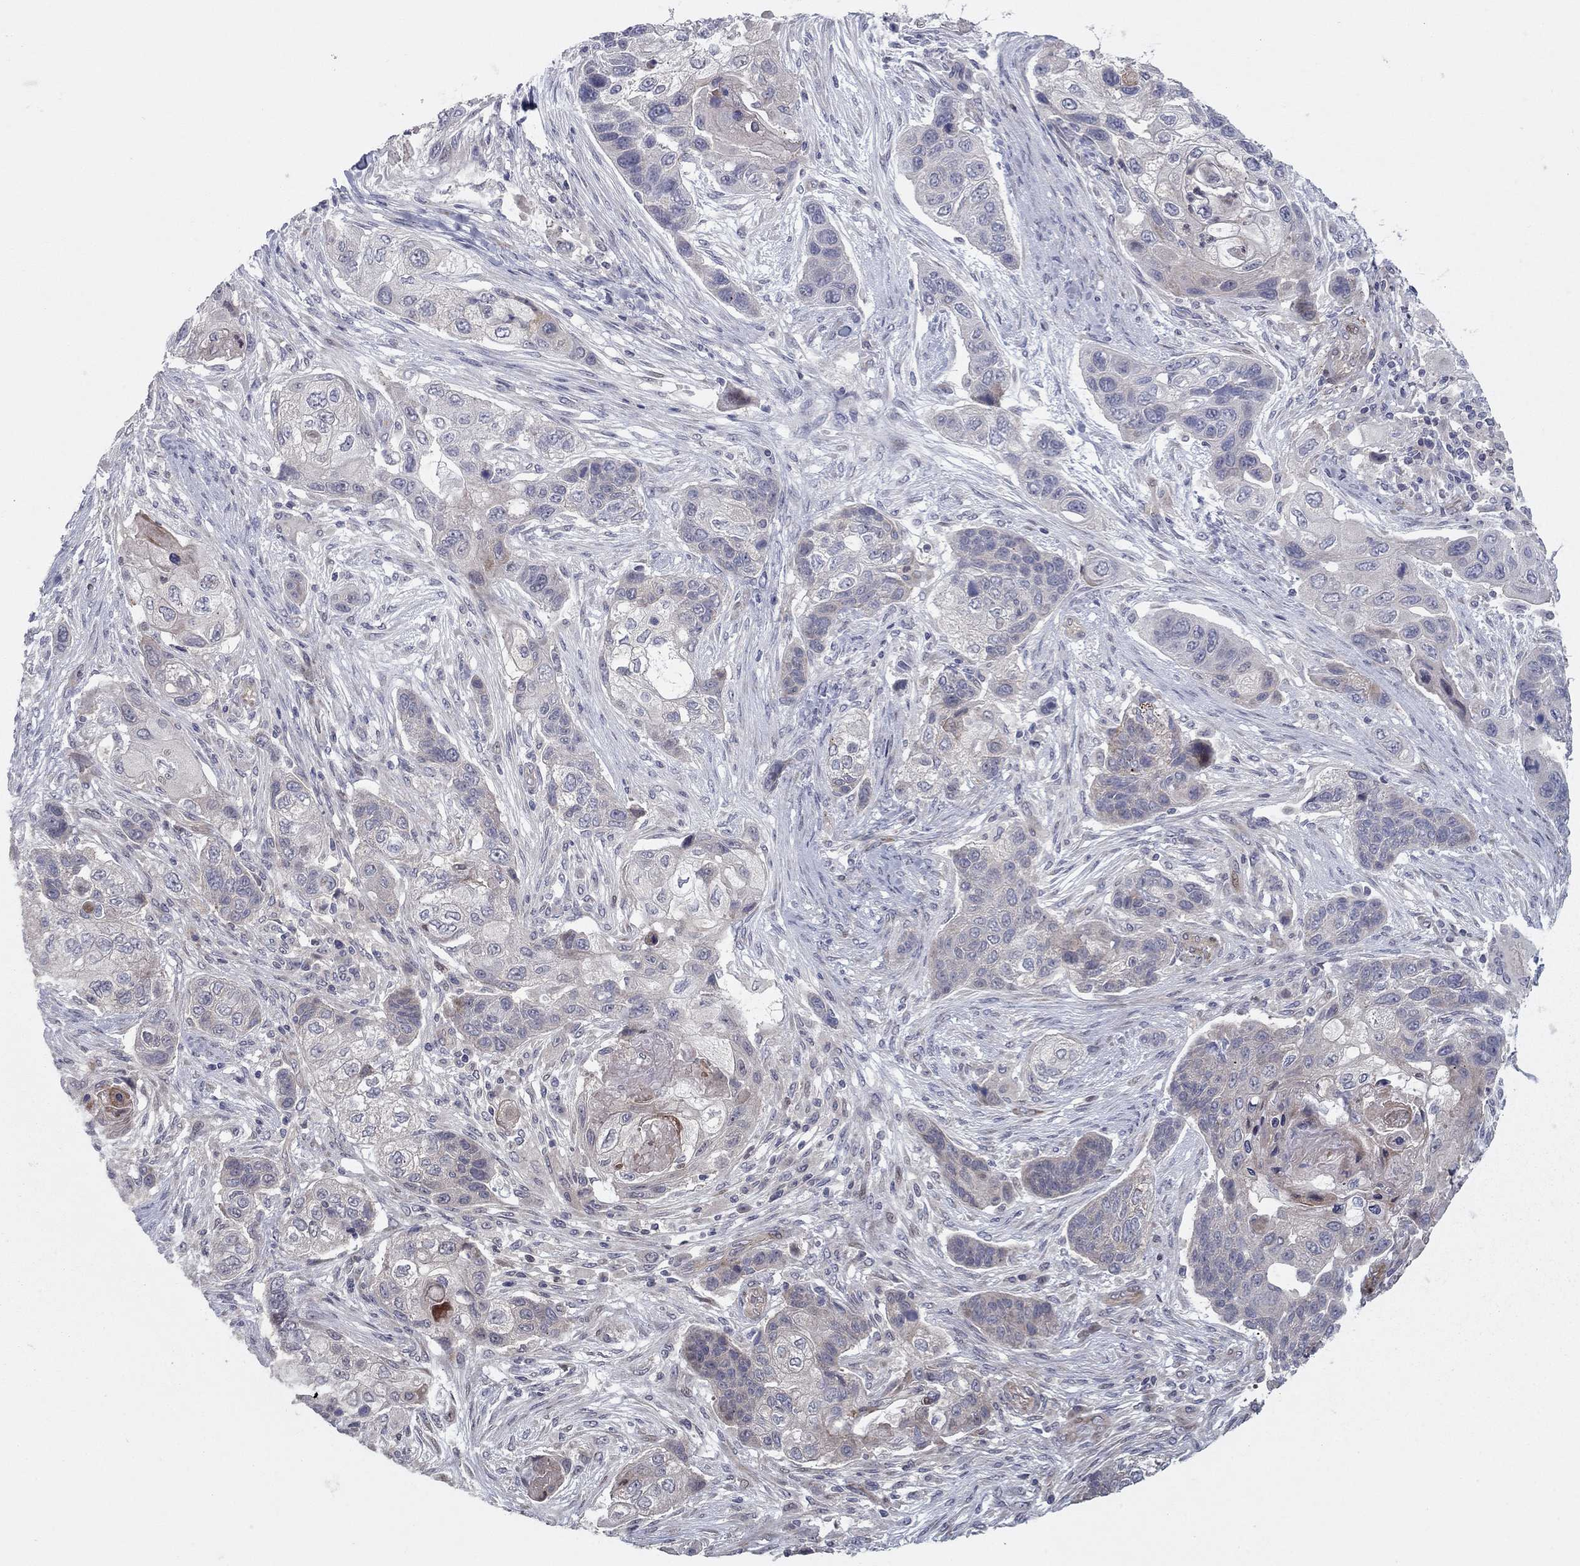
{"staining": {"intensity": "negative", "quantity": "none", "location": "none"}, "tissue": "lung cancer", "cell_type": "Tumor cells", "image_type": "cancer", "snomed": [{"axis": "morphology", "description": "Squamous cell carcinoma, NOS"}, {"axis": "topography", "description": "Lung"}], "caption": "Tumor cells show no significant protein staining in lung cancer (squamous cell carcinoma).", "gene": "DUSP7", "patient": {"sex": "male", "age": 69}}